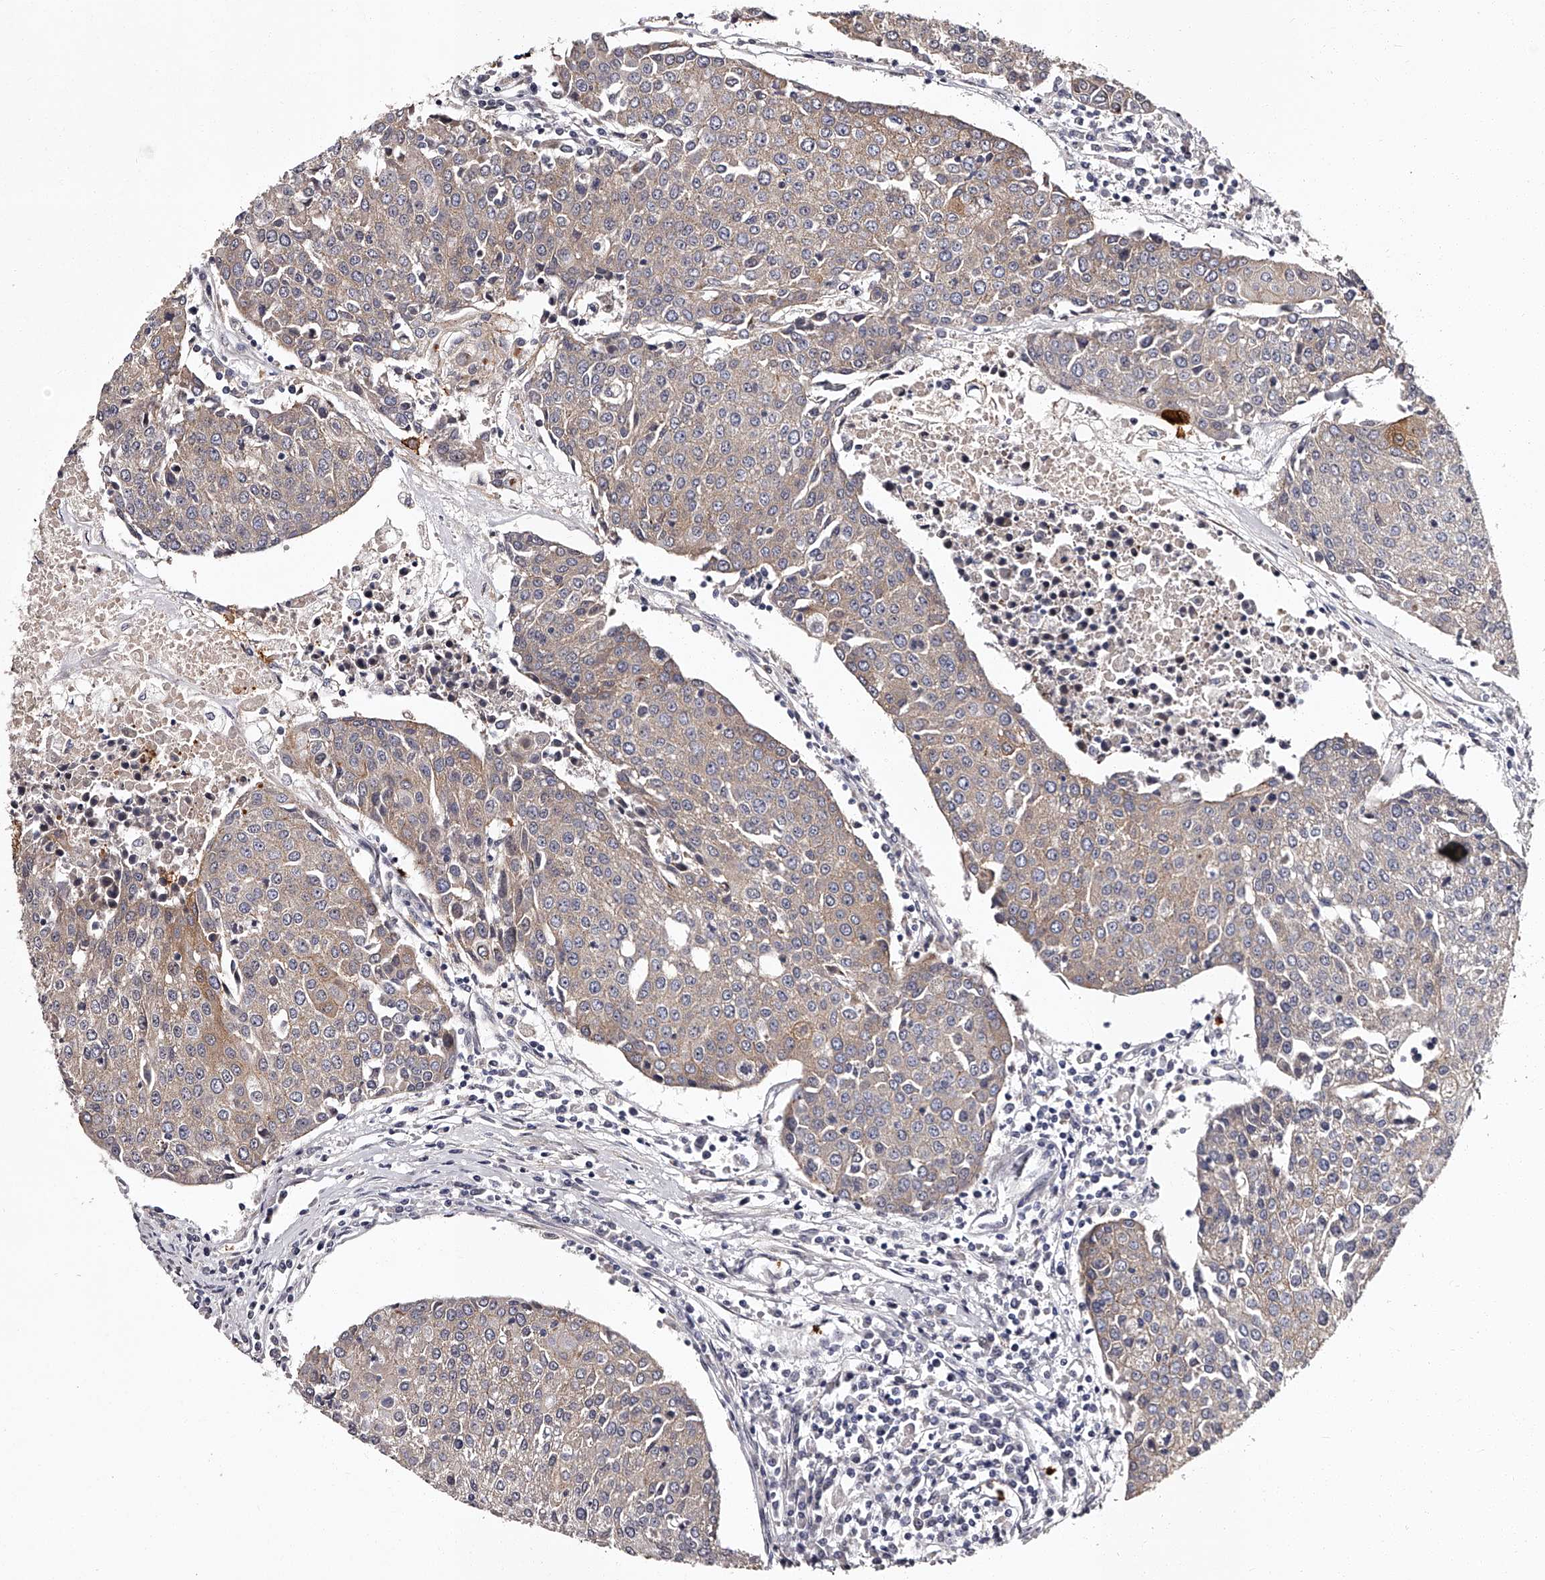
{"staining": {"intensity": "weak", "quantity": "25%-75%", "location": "cytoplasmic/membranous"}, "tissue": "urothelial cancer", "cell_type": "Tumor cells", "image_type": "cancer", "snomed": [{"axis": "morphology", "description": "Urothelial carcinoma, High grade"}, {"axis": "topography", "description": "Urinary bladder"}], "caption": "Weak cytoplasmic/membranous staining for a protein is present in approximately 25%-75% of tumor cells of urothelial cancer using immunohistochemistry.", "gene": "RSC1A1", "patient": {"sex": "female", "age": 85}}